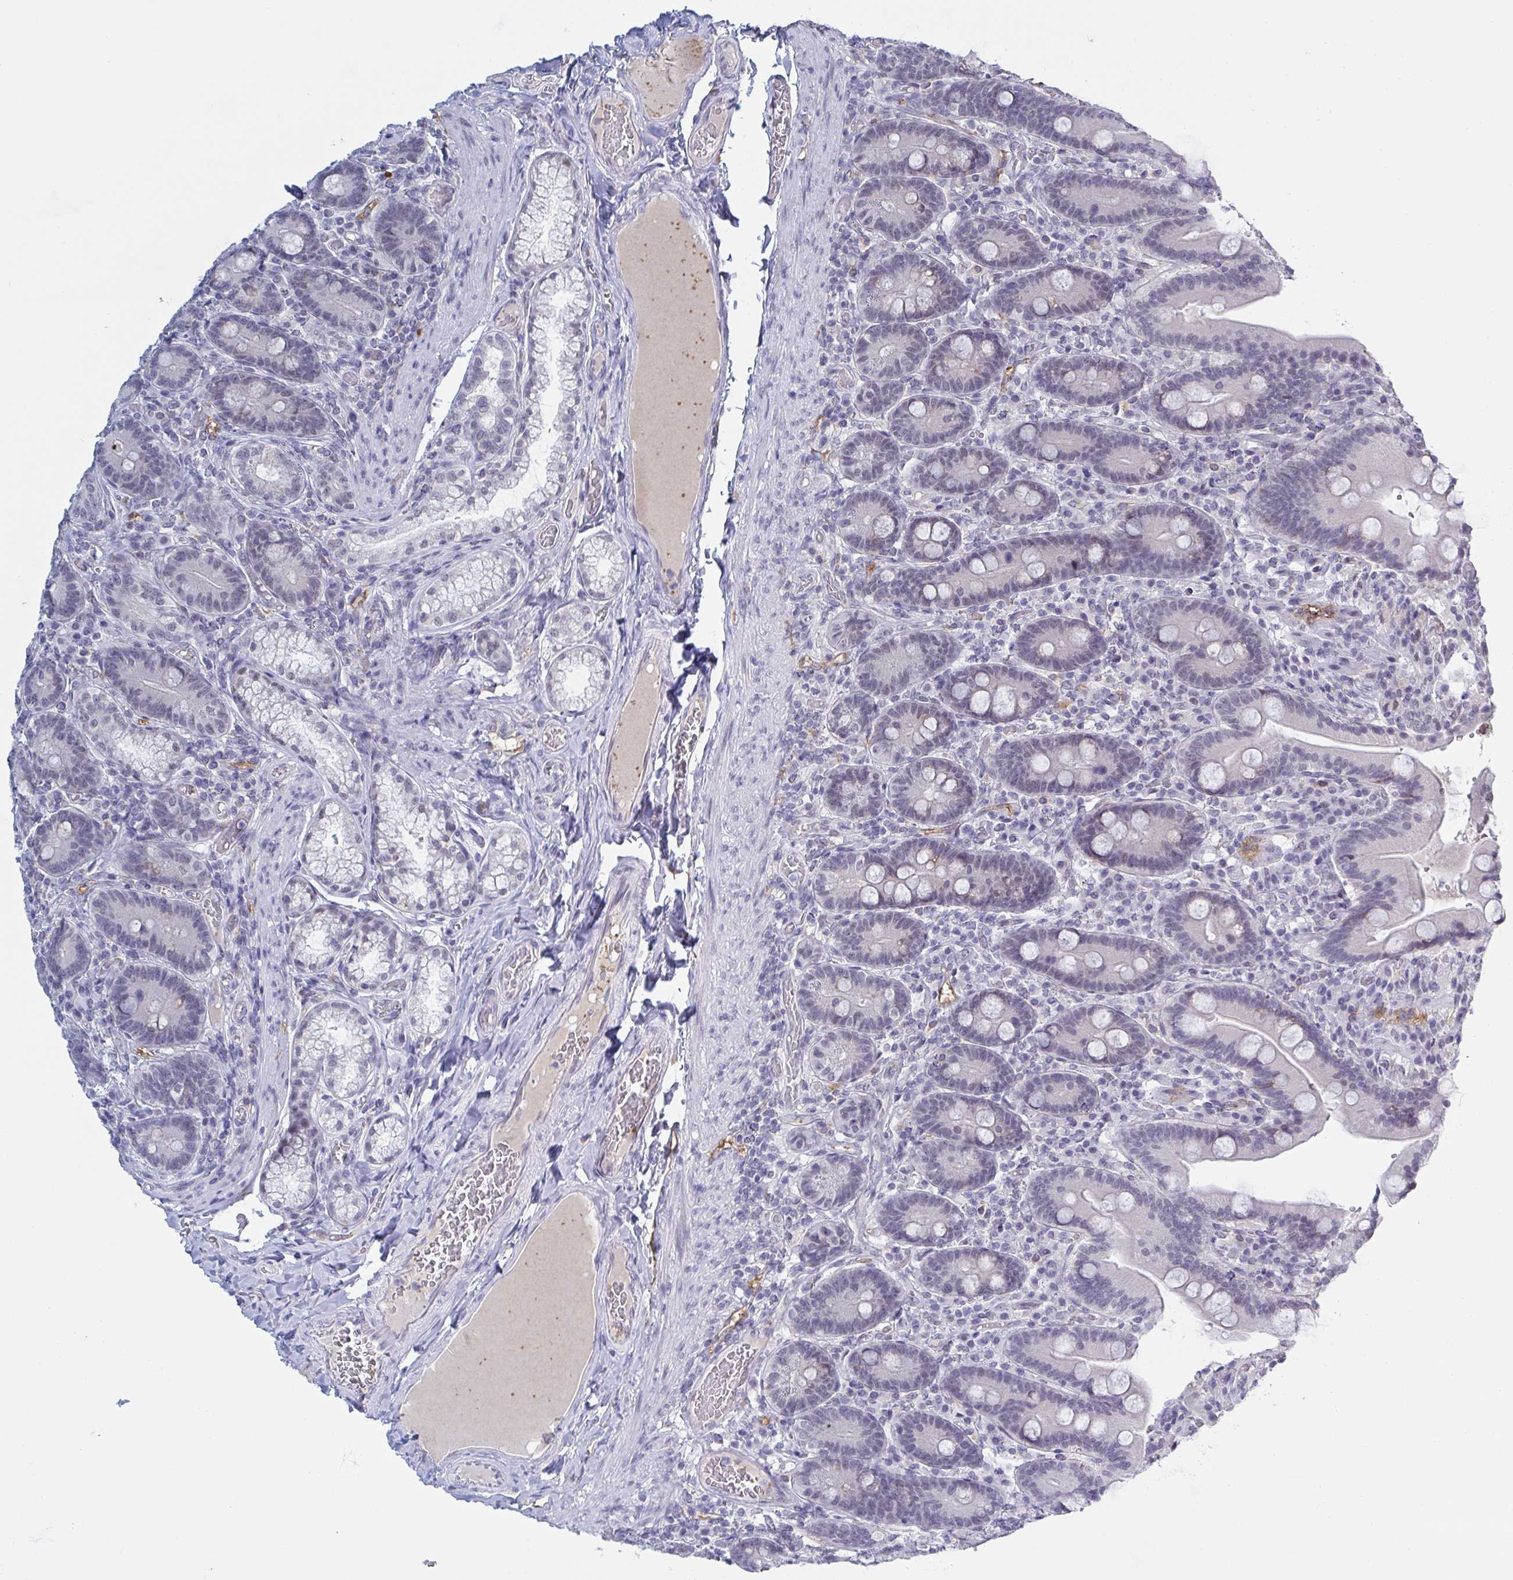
{"staining": {"intensity": "moderate", "quantity": "<25%", "location": "cytoplasmic/membranous"}, "tissue": "duodenum", "cell_type": "Glandular cells", "image_type": "normal", "snomed": [{"axis": "morphology", "description": "Normal tissue, NOS"}, {"axis": "topography", "description": "Duodenum"}], "caption": "Protein analysis of benign duodenum displays moderate cytoplasmic/membranous positivity in approximately <25% of glandular cells.", "gene": "KDM4D", "patient": {"sex": "female", "age": 62}}